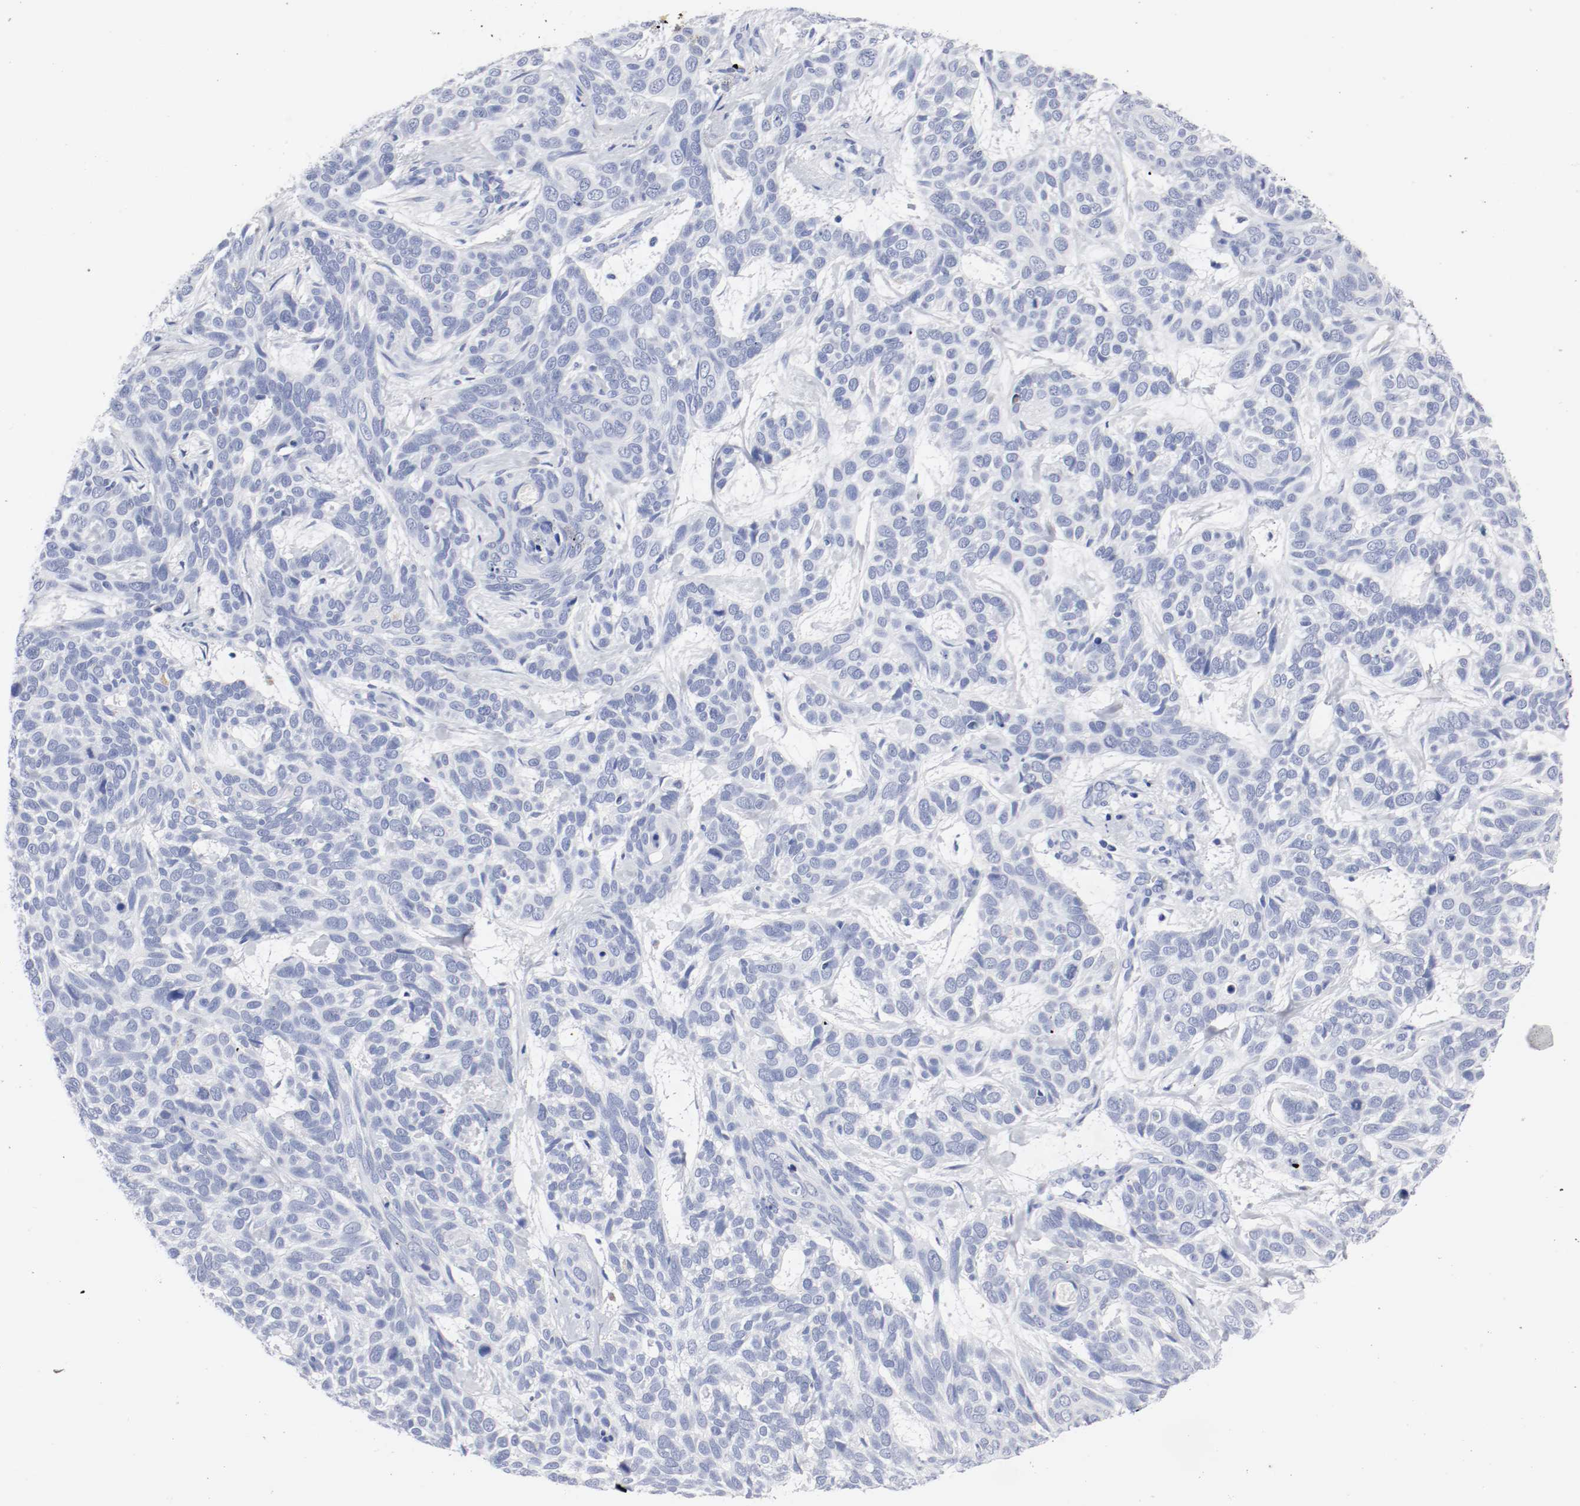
{"staining": {"intensity": "negative", "quantity": "none", "location": "none"}, "tissue": "skin cancer", "cell_type": "Tumor cells", "image_type": "cancer", "snomed": [{"axis": "morphology", "description": "Basal cell carcinoma"}, {"axis": "topography", "description": "Skin"}], "caption": "Basal cell carcinoma (skin) stained for a protein using IHC exhibits no positivity tumor cells.", "gene": "GAD1", "patient": {"sex": "male", "age": 87}}